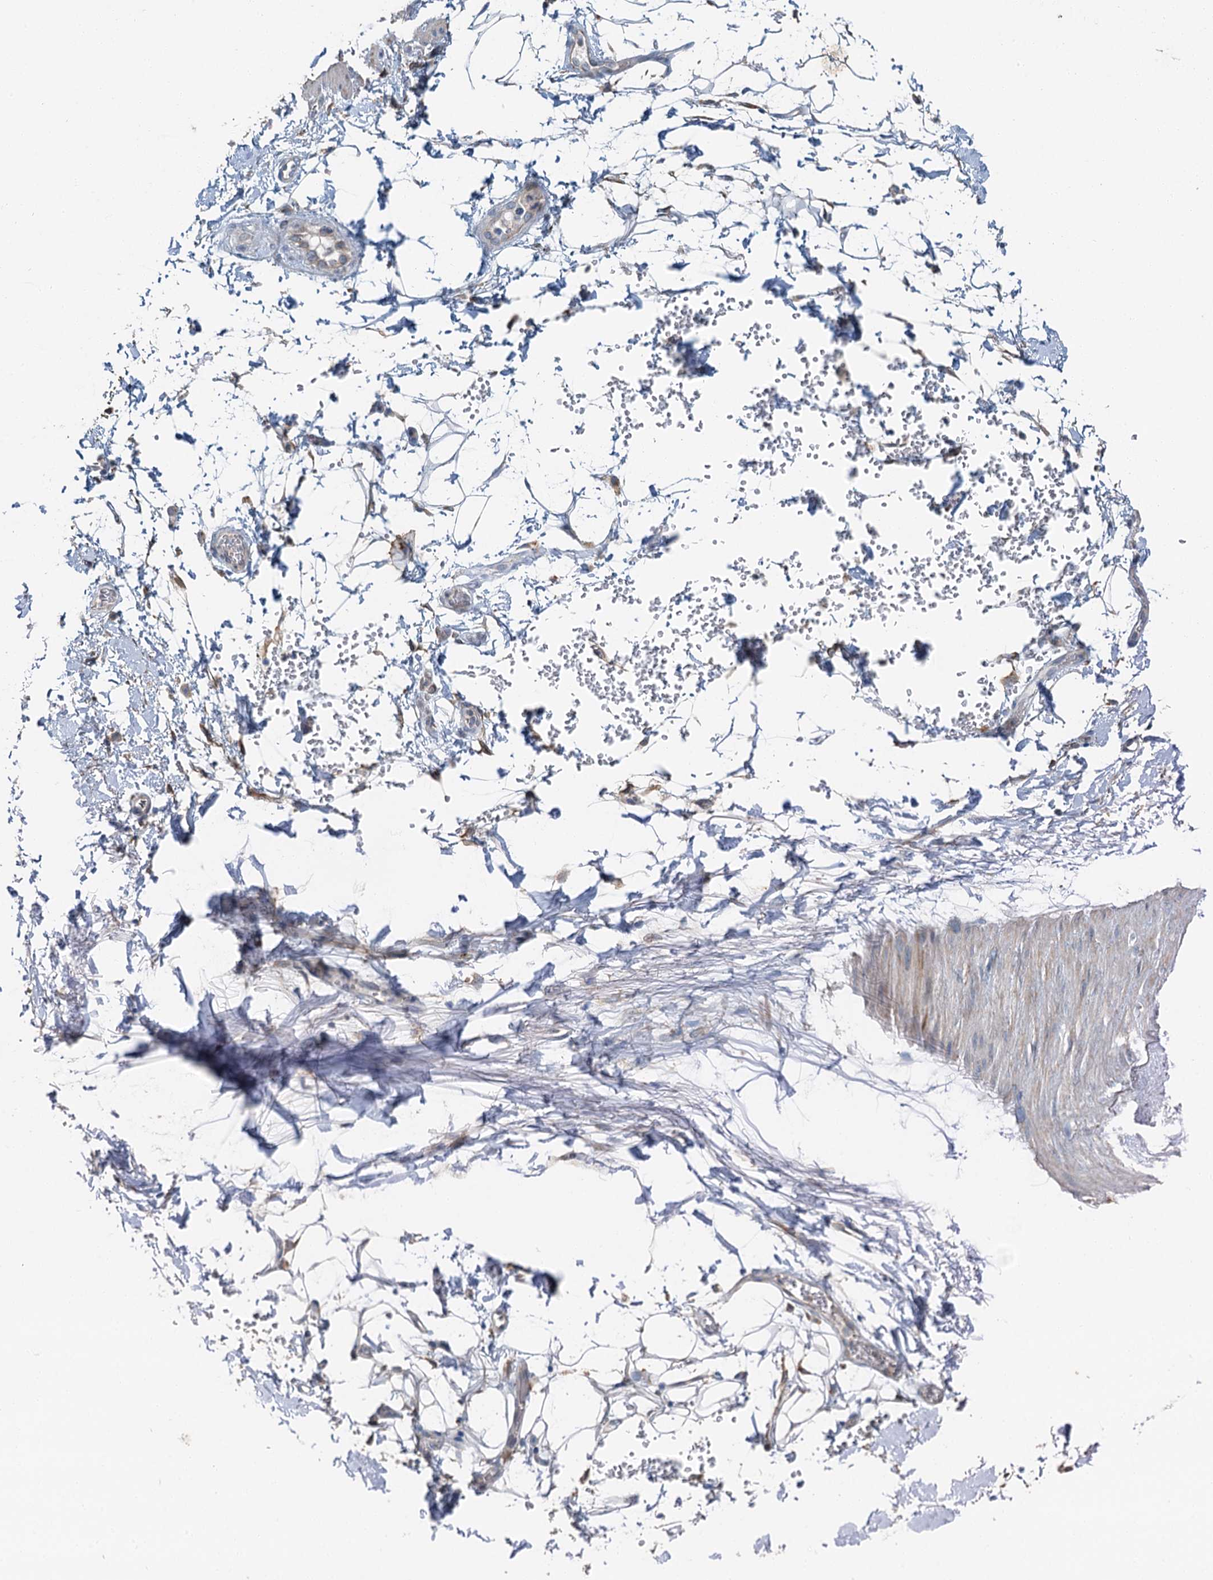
{"staining": {"intensity": "negative", "quantity": "none", "location": "none"}, "tissue": "adipose tissue", "cell_type": "Adipocytes", "image_type": "normal", "snomed": [{"axis": "morphology", "description": "Normal tissue, NOS"}, {"axis": "morphology", "description": "Adenocarcinoma, NOS"}, {"axis": "topography", "description": "Pancreas"}, {"axis": "topography", "description": "Peripheral nerve tissue"}], "caption": "Immunohistochemistry (IHC) micrograph of benign adipose tissue: adipose tissue stained with DAB reveals no significant protein expression in adipocytes.", "gene": "C6orf120", "patient": {"sex": "male", "age": 59}}